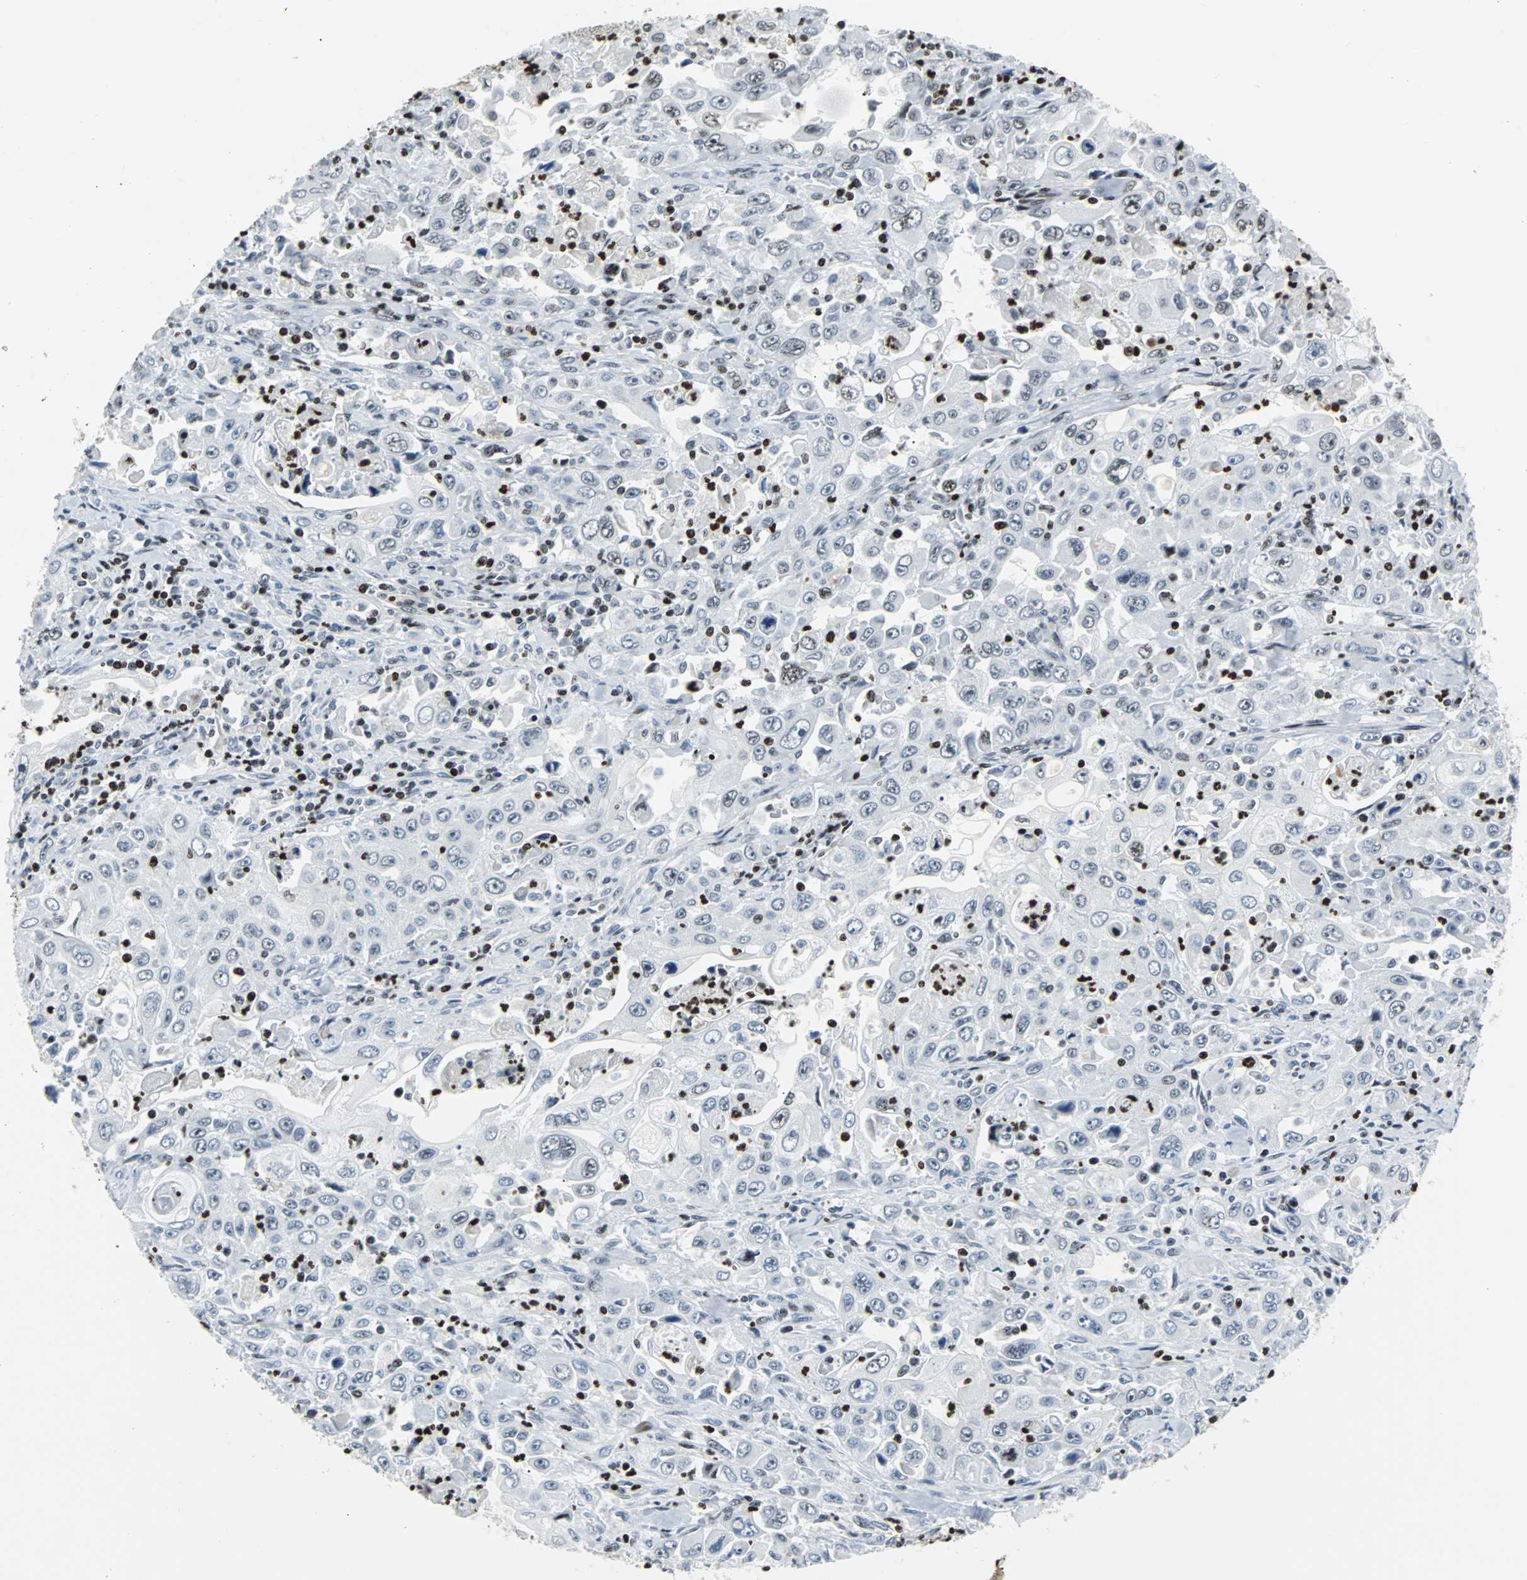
{"staining": {"intensity": "moderate", "quantity": "<25%", "location": "nuclear"}, "tissue": "pancreatic cancer", "cell_type": "Tumor cells", "image_type": "cancer", "snomed": [{"axis": "morphology", "description": "Adenocarcinoma, NOS"}, {"axis": "topography", "description": "Pancreas"}], "caption": "This is a photomicrograph of IHC staining of adenocarcinoma (pancreatic), which shows moderate expression in the nuclear of tumor cells.", "gene": "ZNF131", "patient": {"sex": "male", "age": 70}}